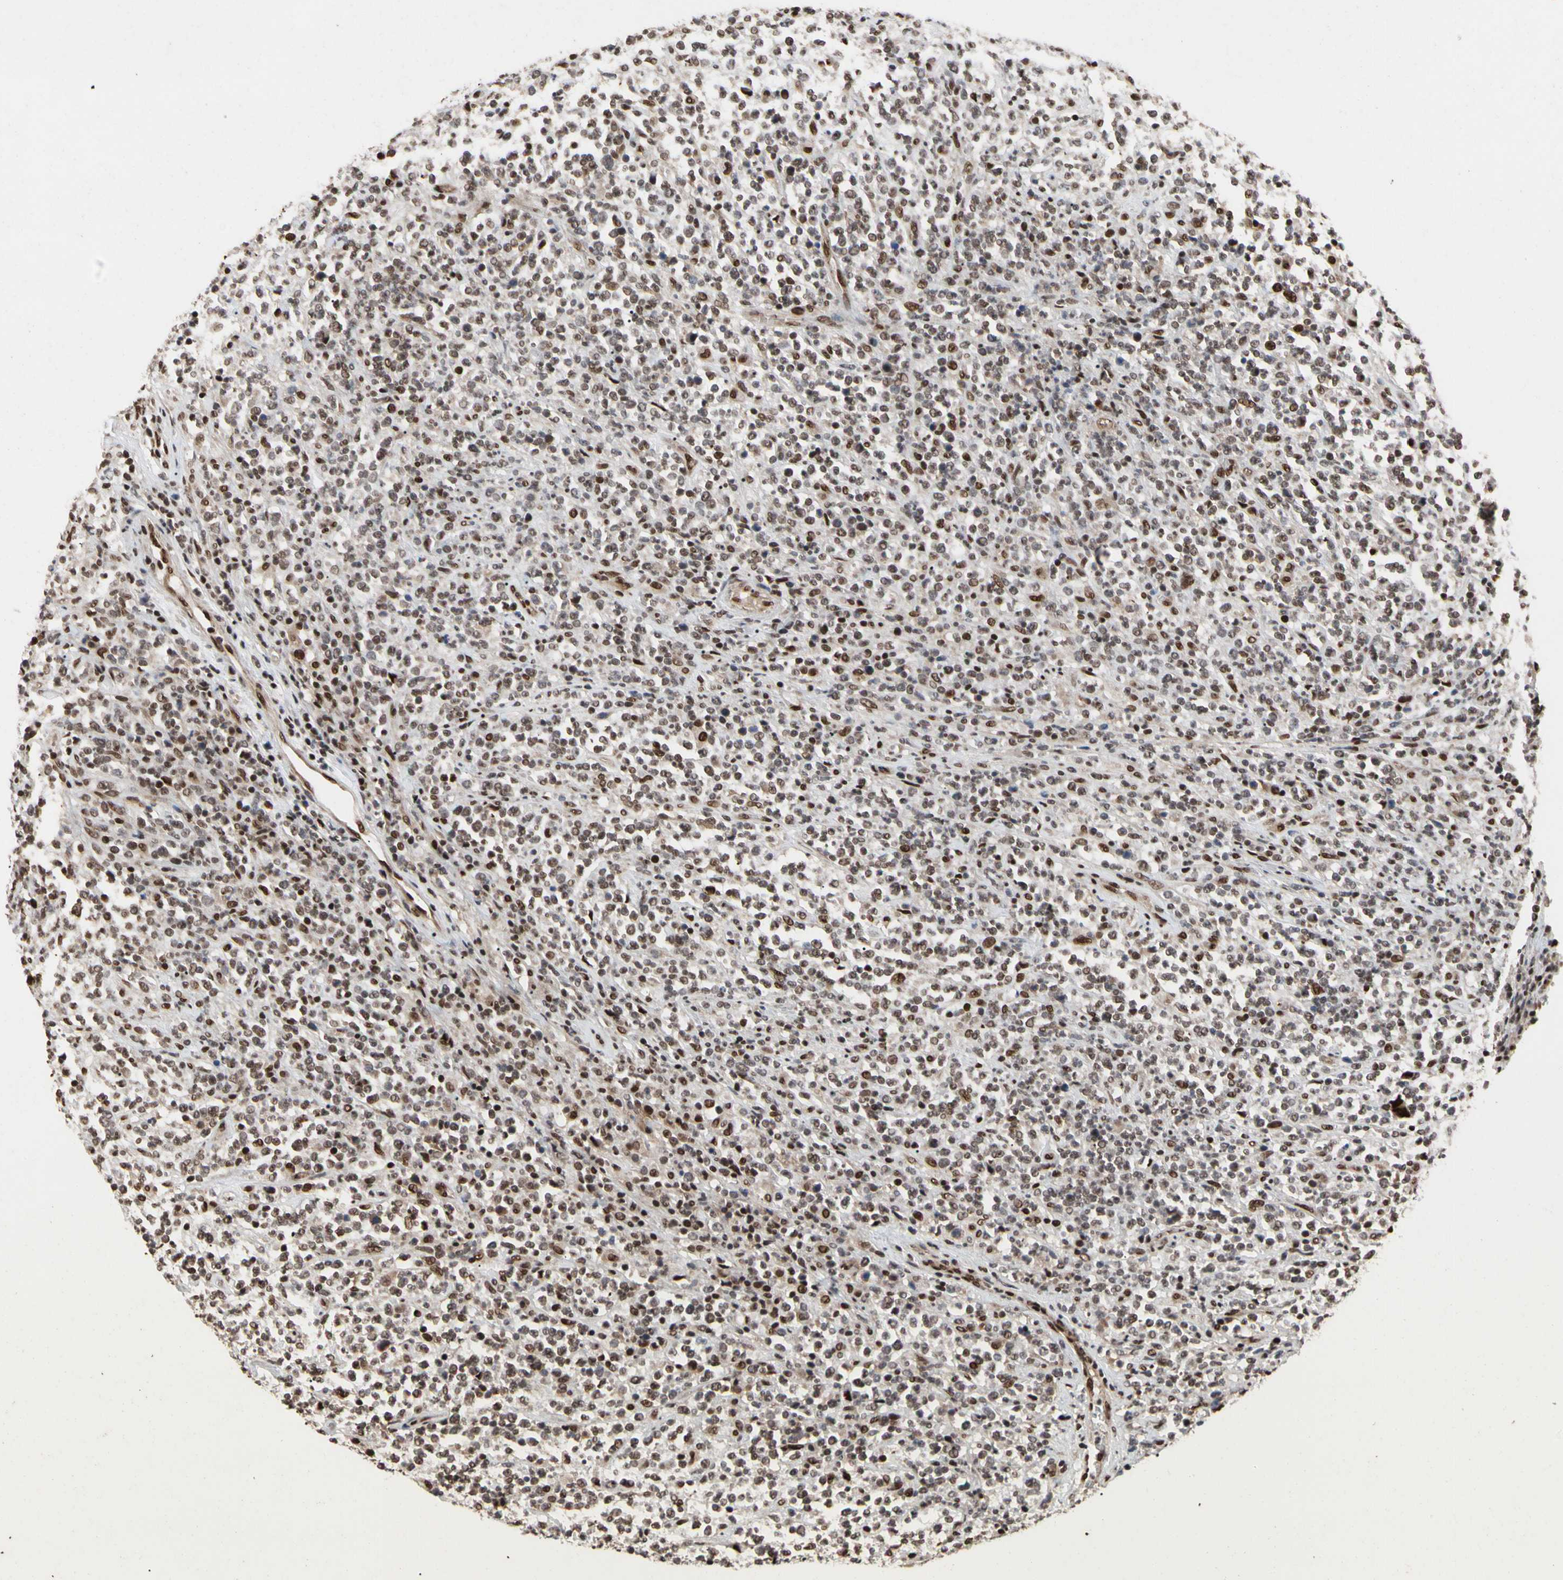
{"staining": {"intensity": "moderate", "quantity": "25%-75%", "location": "nuclear"}, "tissue": "lymphoma", "cell_type": "Tumor cells", "image_type": "cancer", "snomed": [{"axis": "morphology", "description": "Malignant lymphoma, non-Hodgkin's type, High grade"}, {"axis": "topography", "description": "Soft tissue"}], "caption": "Immunohistochemical staining of human high-grade malignant lymphoma, non-Hodgkin's type reveals medium levels of moderate nuclear protein expression in about 25%-75% of tumor cells.", "gene": "FAM98B", "patient": {"sex": "male", "age": 18}}